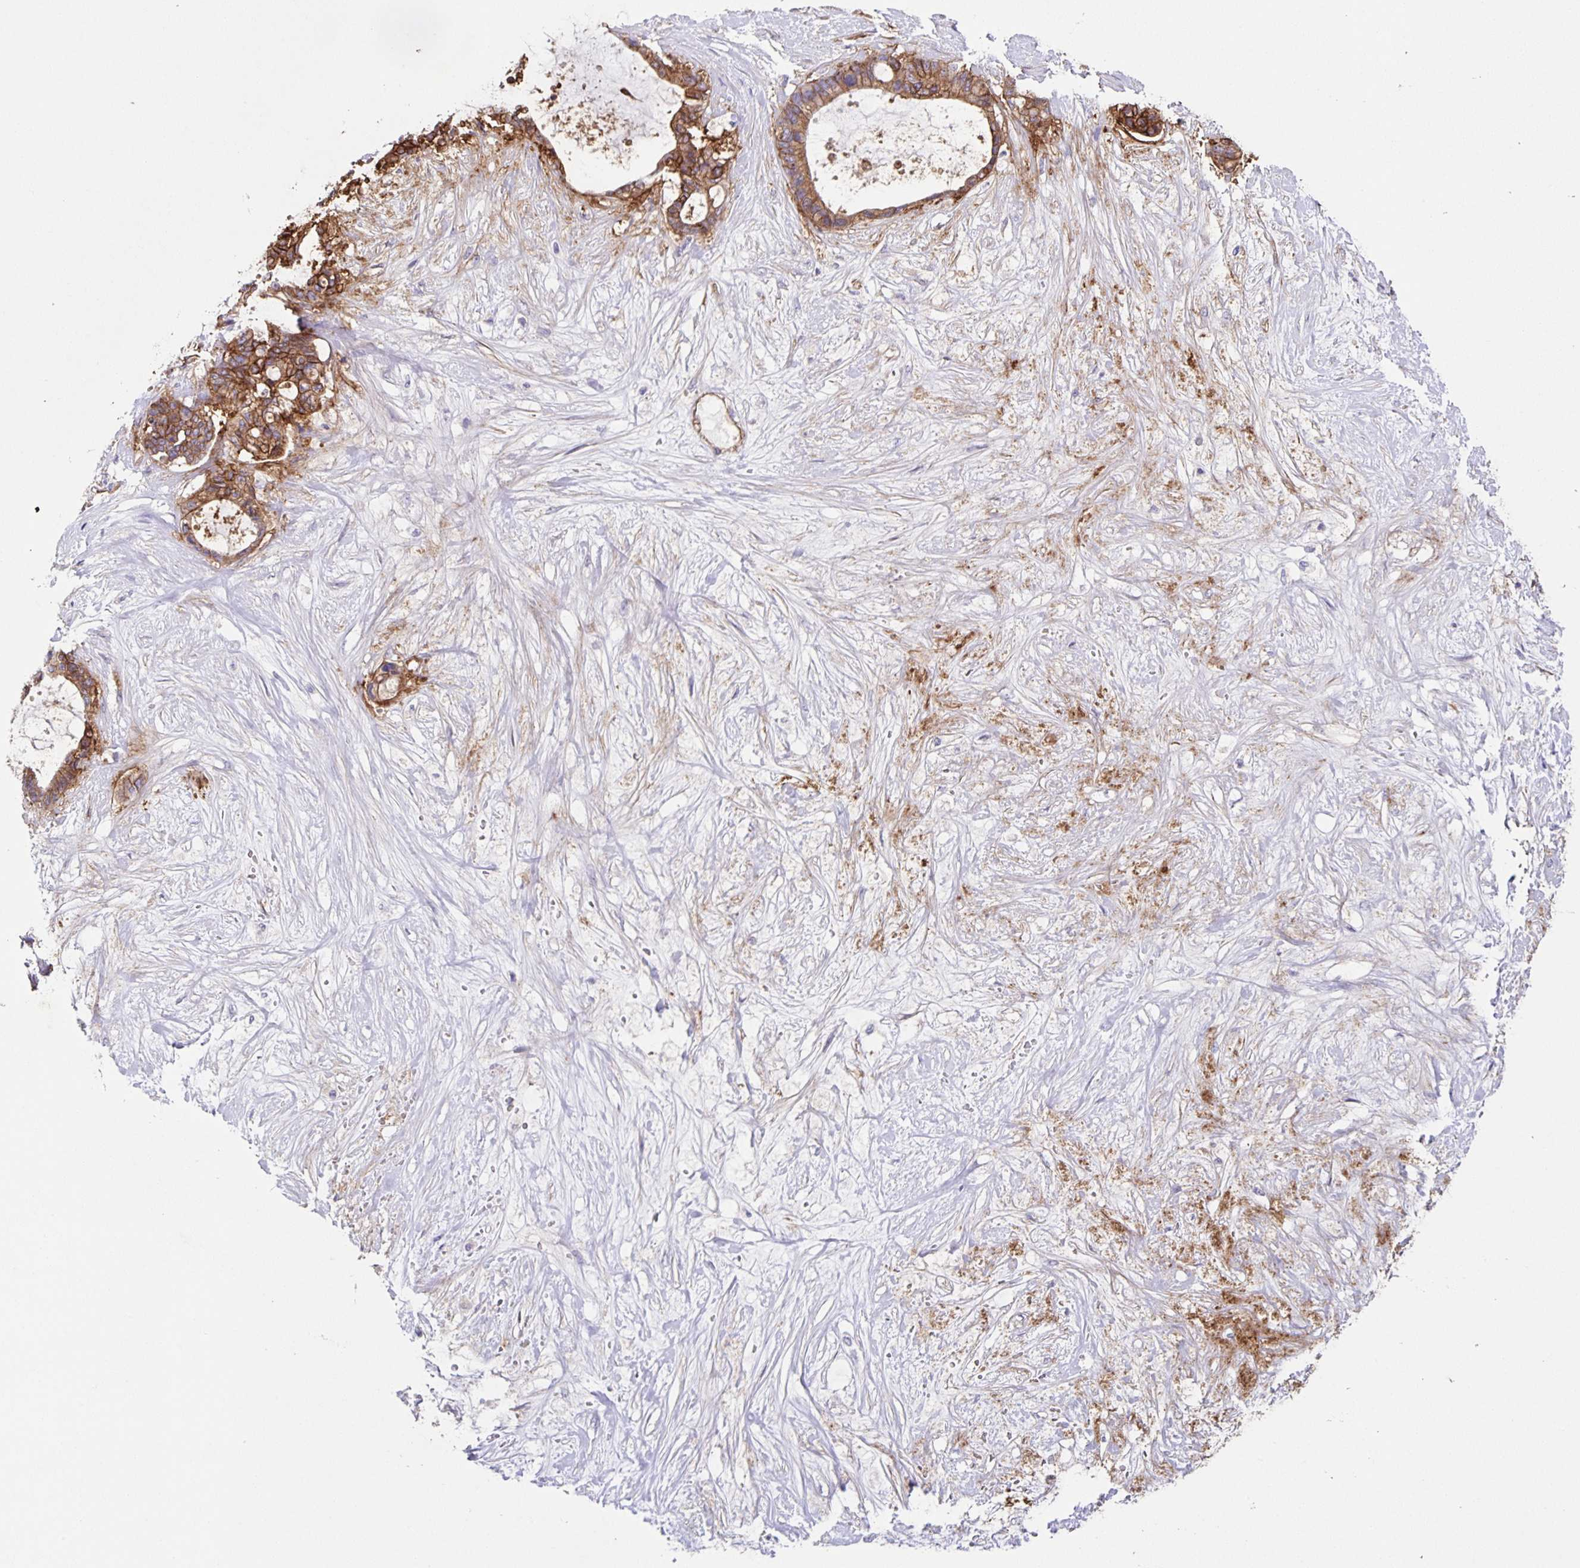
{"staining": {"intensity": "strong", "quantity": ">75%", "location": "cytoplasmic/membranous"}, "tissue": "liver cancer", "cell_type": "Tumor cells", "image_type": "cancer", "snomed": [{"axis": "morphology", "description": "Normal tissue, NOS"}, {"axis": "morphology", "description": "Cholangiocarcinoma"}, {"axis": "topography", "description": "Liver"}, {"axis": "topography", "description": "Peripheral nerve tissue"}], "caption": "Approximately >75% of tumor cells in human liver cancer reveal strong cytoplasmic/membranous protein positivity as visualized by brown immunohistochemical staining.", "gene": "ITGA2", "patient": {"sex": "female", "age": 73}}